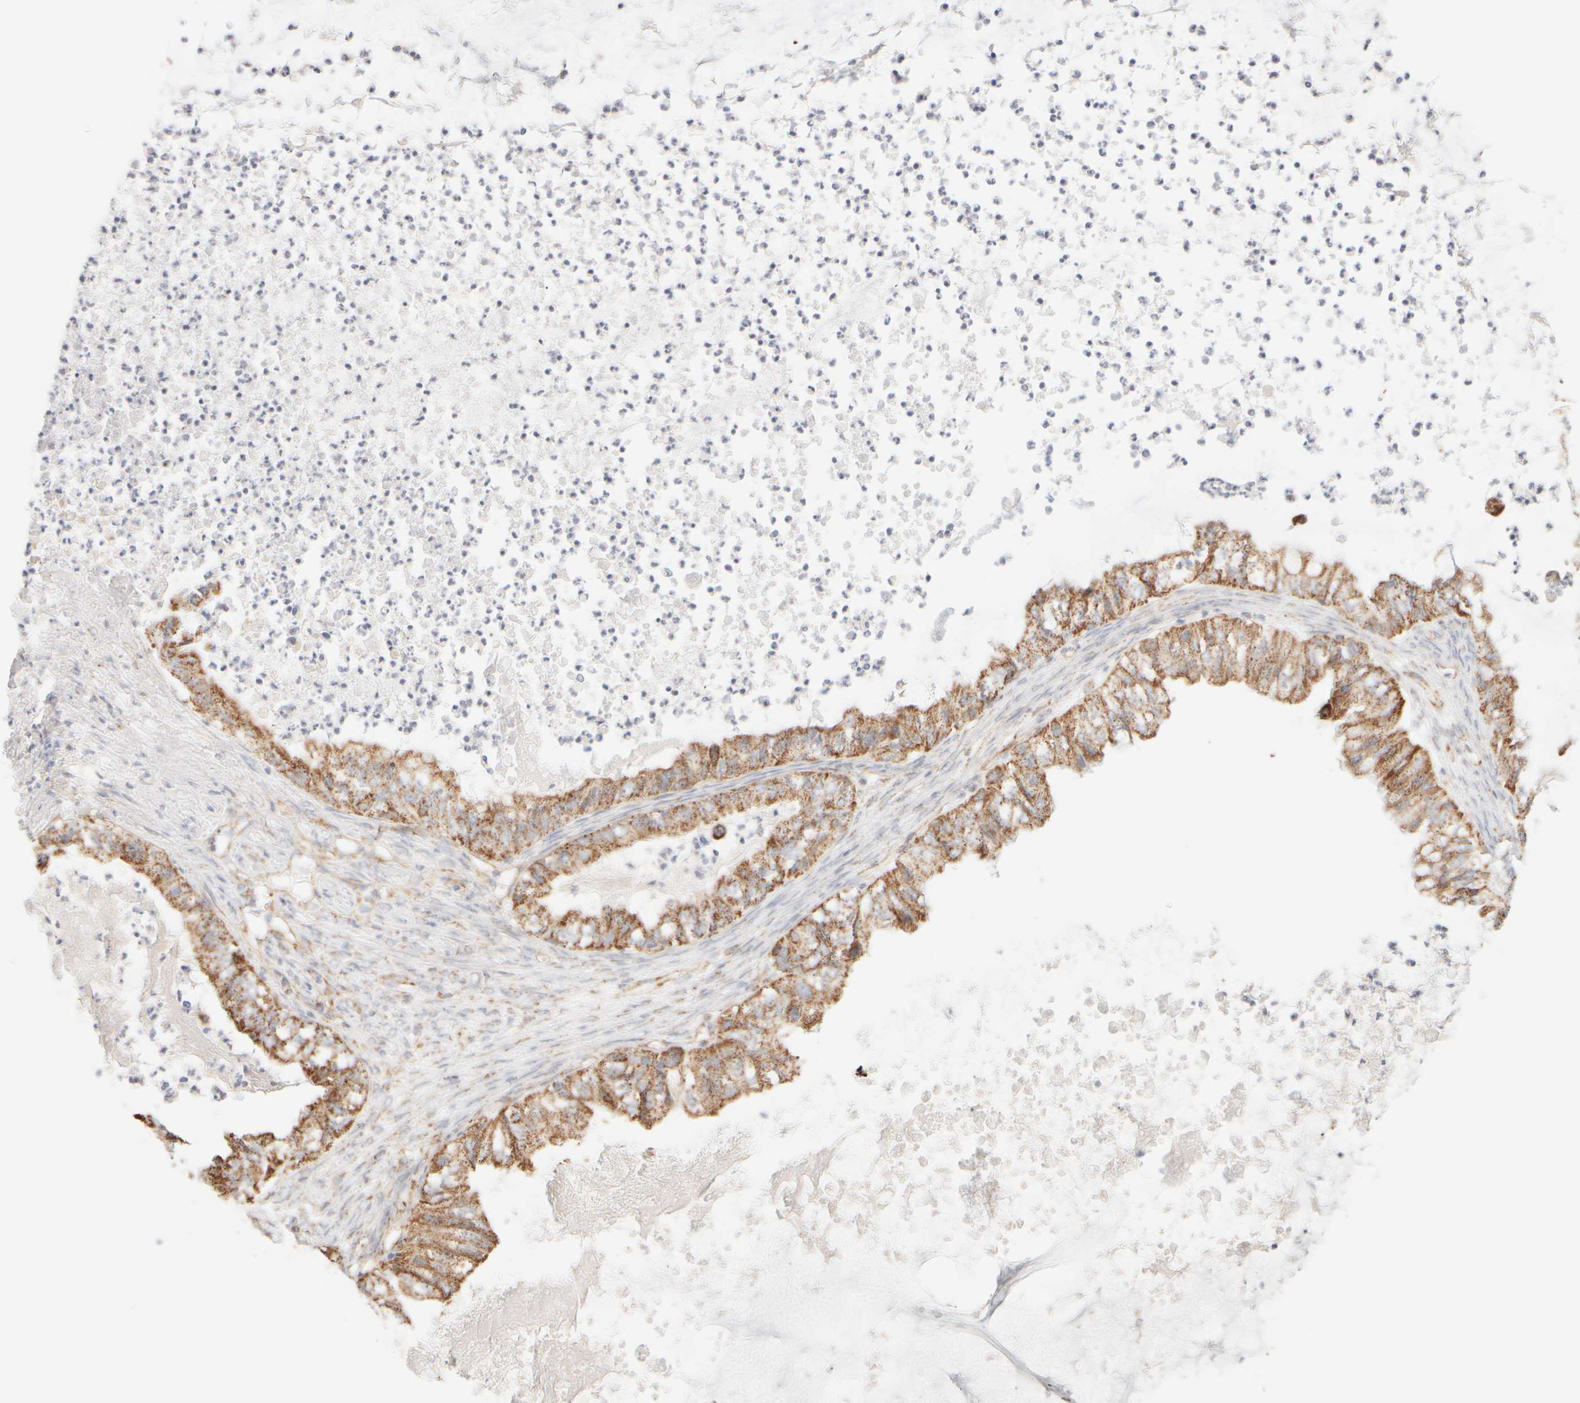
{"staining": {"intensity": "moderate", "quantity": ">75%", "location": "cytoplasmic/membranous"}, "tissue": "ovarian cancer", "cell_type": "Tumor cells", "image_type": "cancer", "snomed": [{"axis": "morphology", "description": "Cystadenocarcinoma, mucinous, NOS"}, {"axis": "topography", "description": "Ovary"}], "caption": "A medium amount of moderate cytoplasmic/membranous staining is identified in approximately >75% of tumor cells in mucinous cystadenocarcinoma (ovarian) tissue.", "gene": "APBB2", "patient": {"sex": "female", "age": 80}}